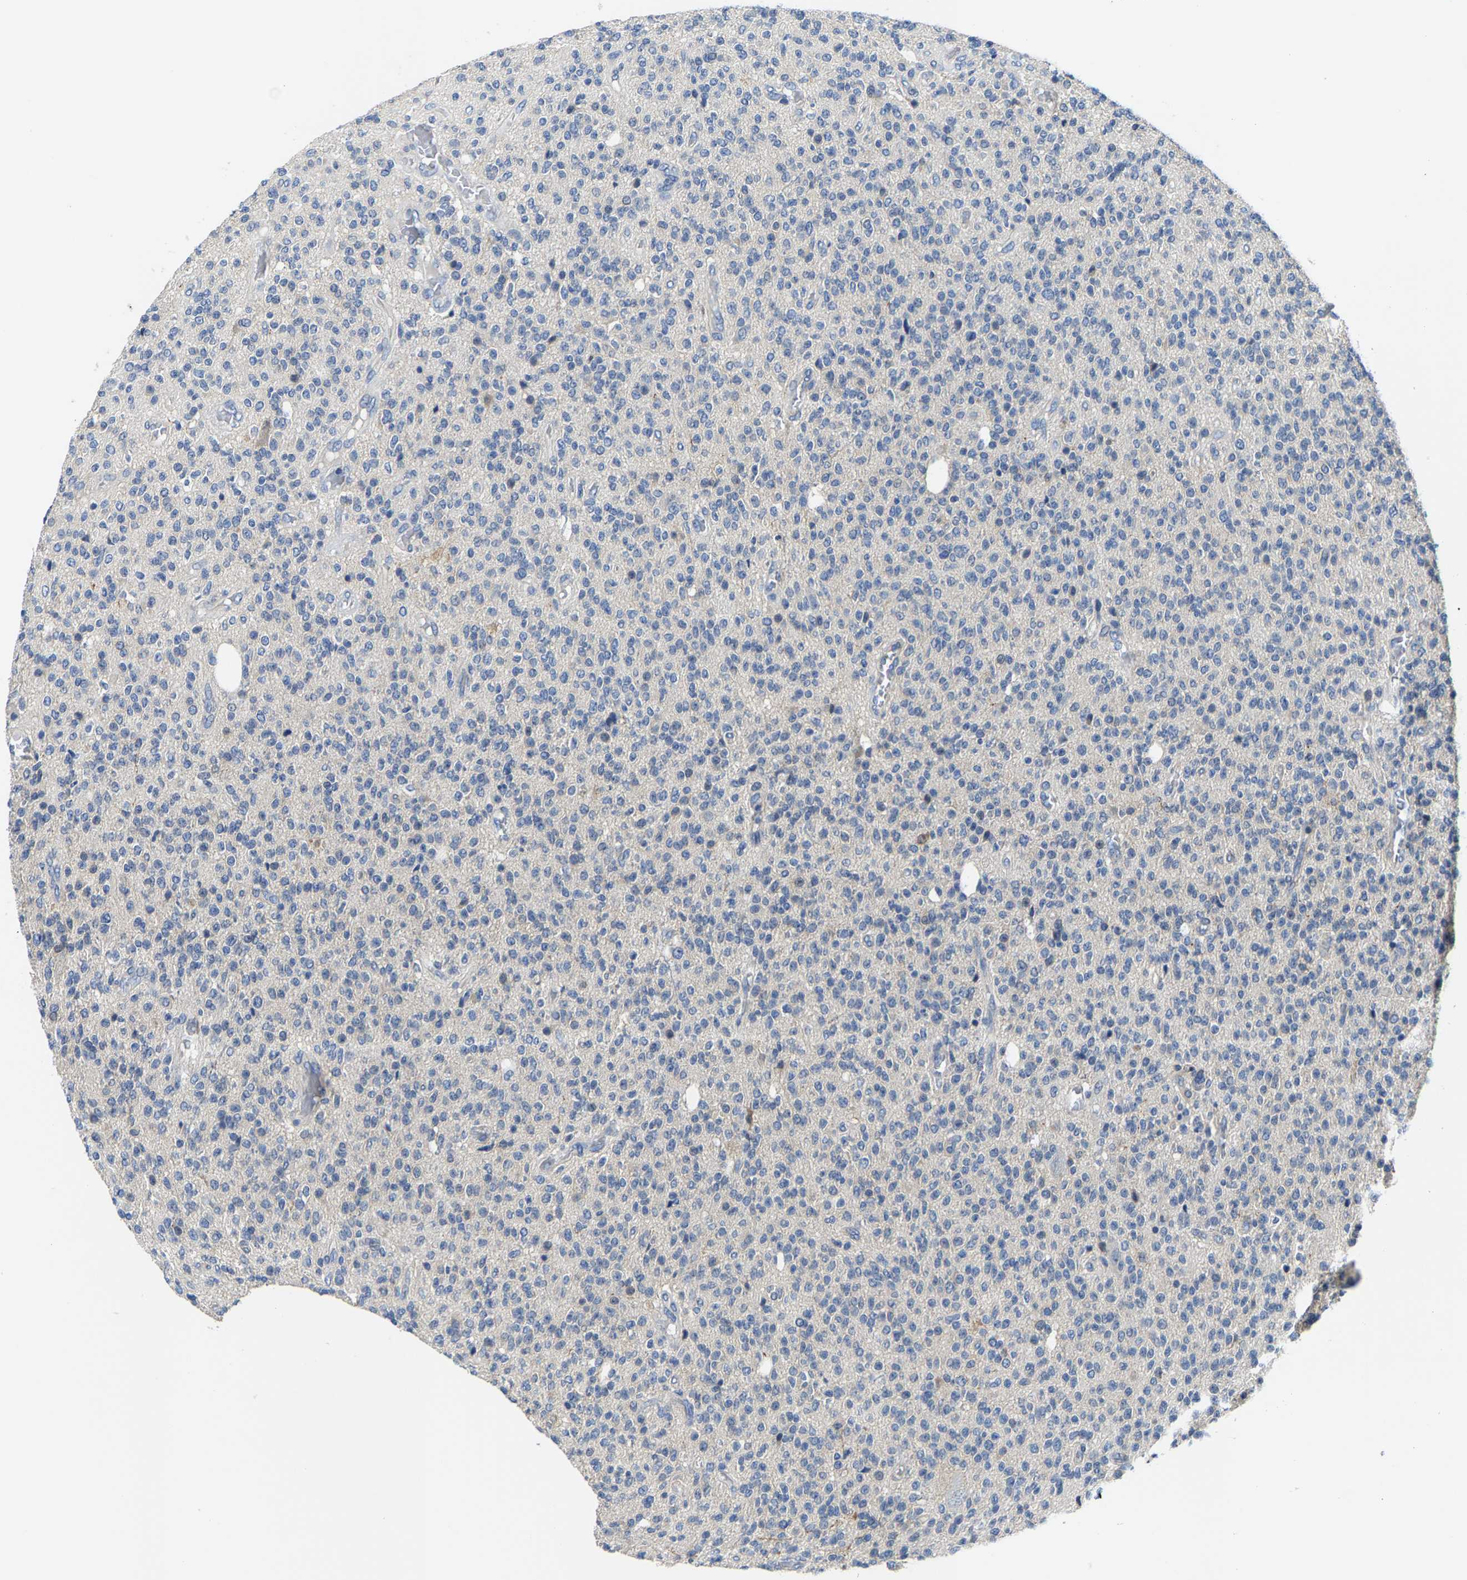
{"staining": {"intensity": "negative", "quantity": "none", "location": "none"}, "tissue": "glioma", "cell_type": "Tumor cells", "image_type": "cancer", "snomed": [{"axis": "morphology", "description": "Glioma, malignant, High grade"}, {"axis": "topography", "description": "Brain"}], "caption": "This photomicrograph is of malignant glioma (high-grade) stained with immunohistochemistry to label a protein in brown with the nuclei are counter-stained blue. There is no positivity in tumor cells. (DAB (3,3'-diaminobenzidine) IHC with hematoxylin counter stain).", "gene": "AGBL3", "patient": {"sex": "male", "age": 34}}